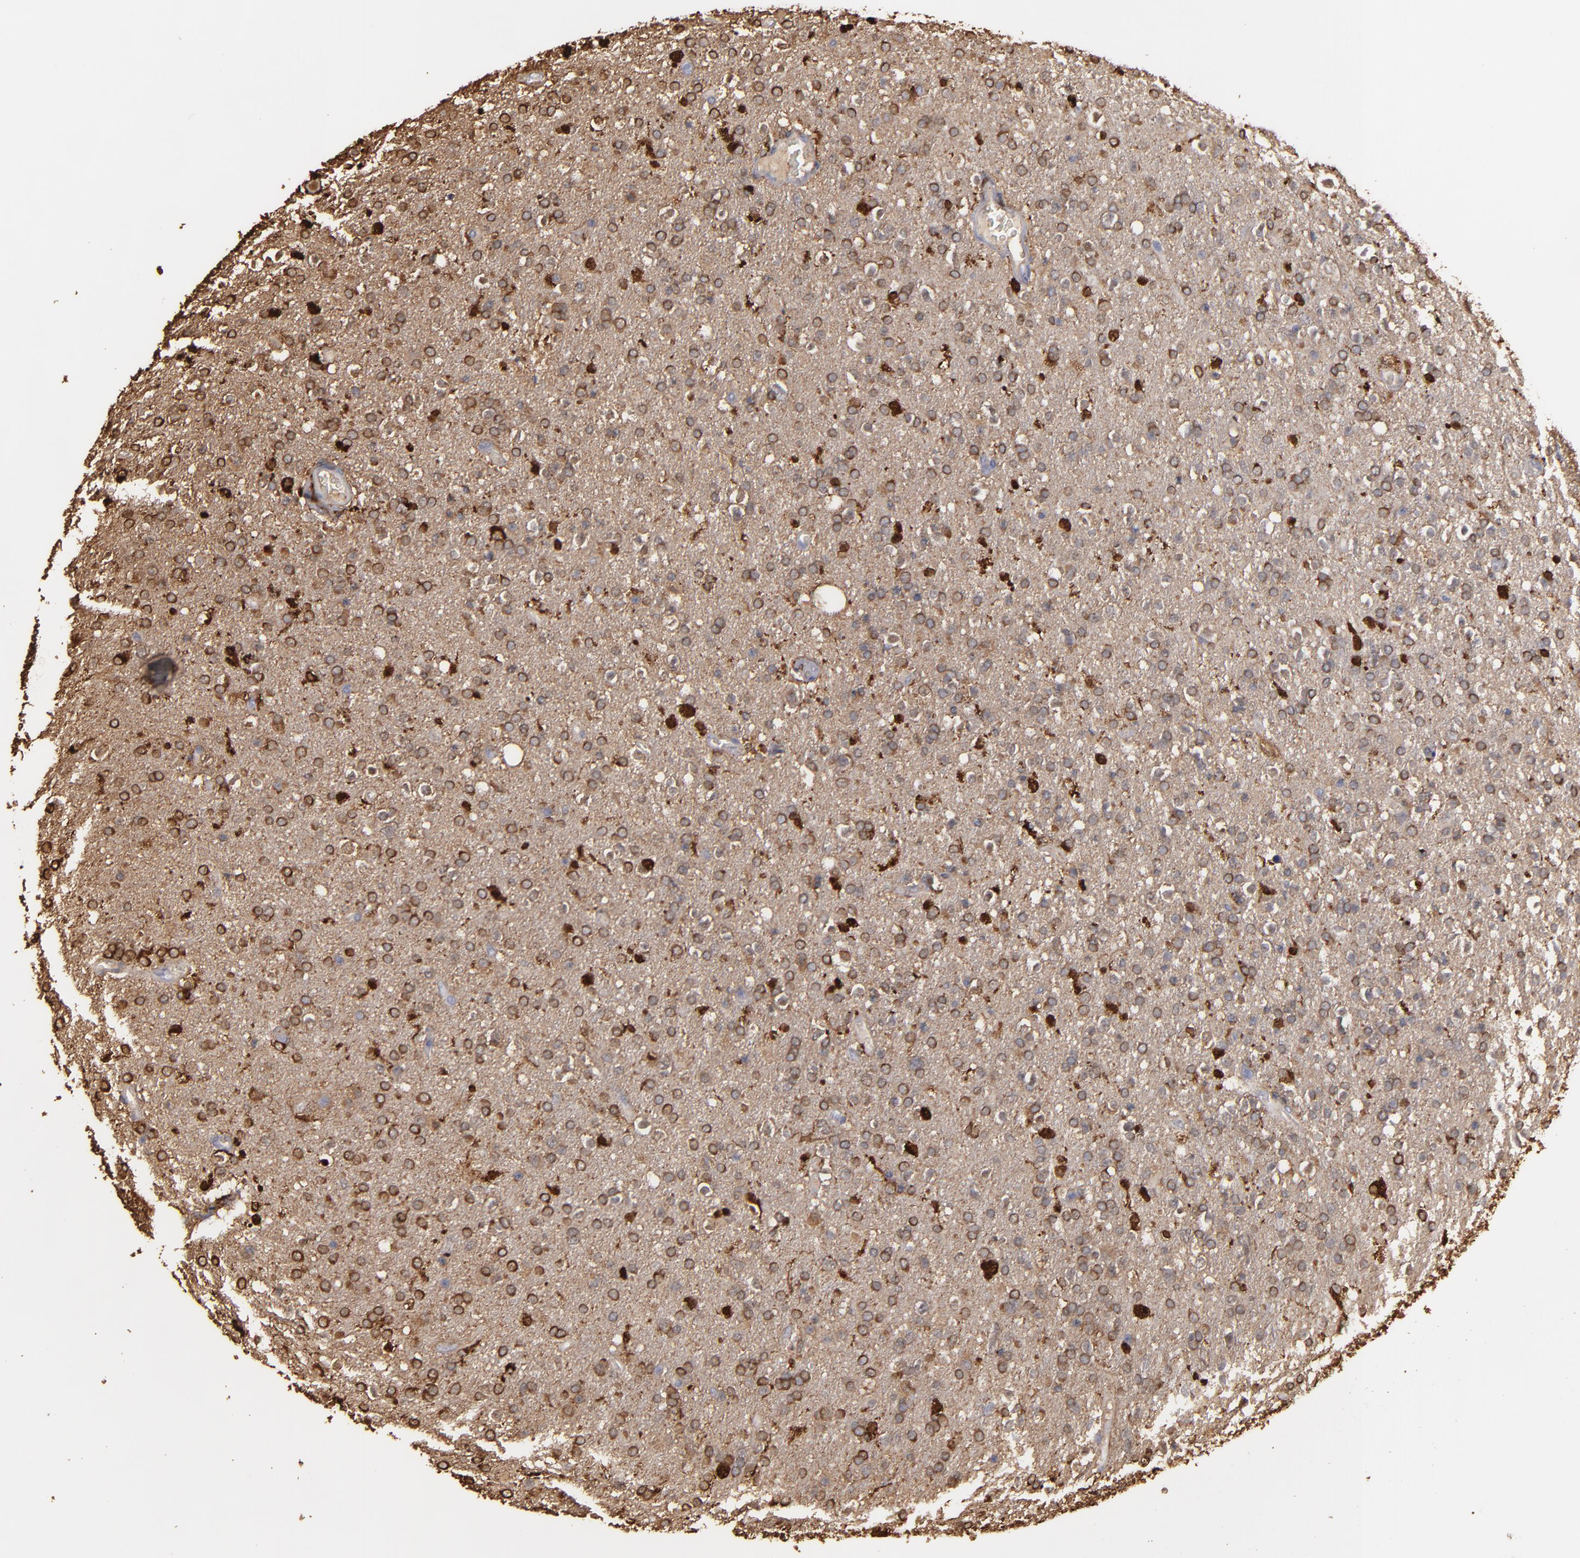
{"staining": {"intensity": "strong", "quantity": ">75%", "location": "cytoplasmic/membranous"}, "tissue": "glioma", "cell_type": "Tumor cells", "image_type": "cancer", "snomed": [{"axis": "morphology", "description": "Glioma, malignant, High grade"}, {"axis": "topography", "description": "Brain"}], "caption": "Malignant glioma (high-grade) tissue exhibits strong cytoplasmic/membranous staining in about >75% of tumor cells", "gene": "ODC1", "patient": {"sex": "male", "age": 33}}